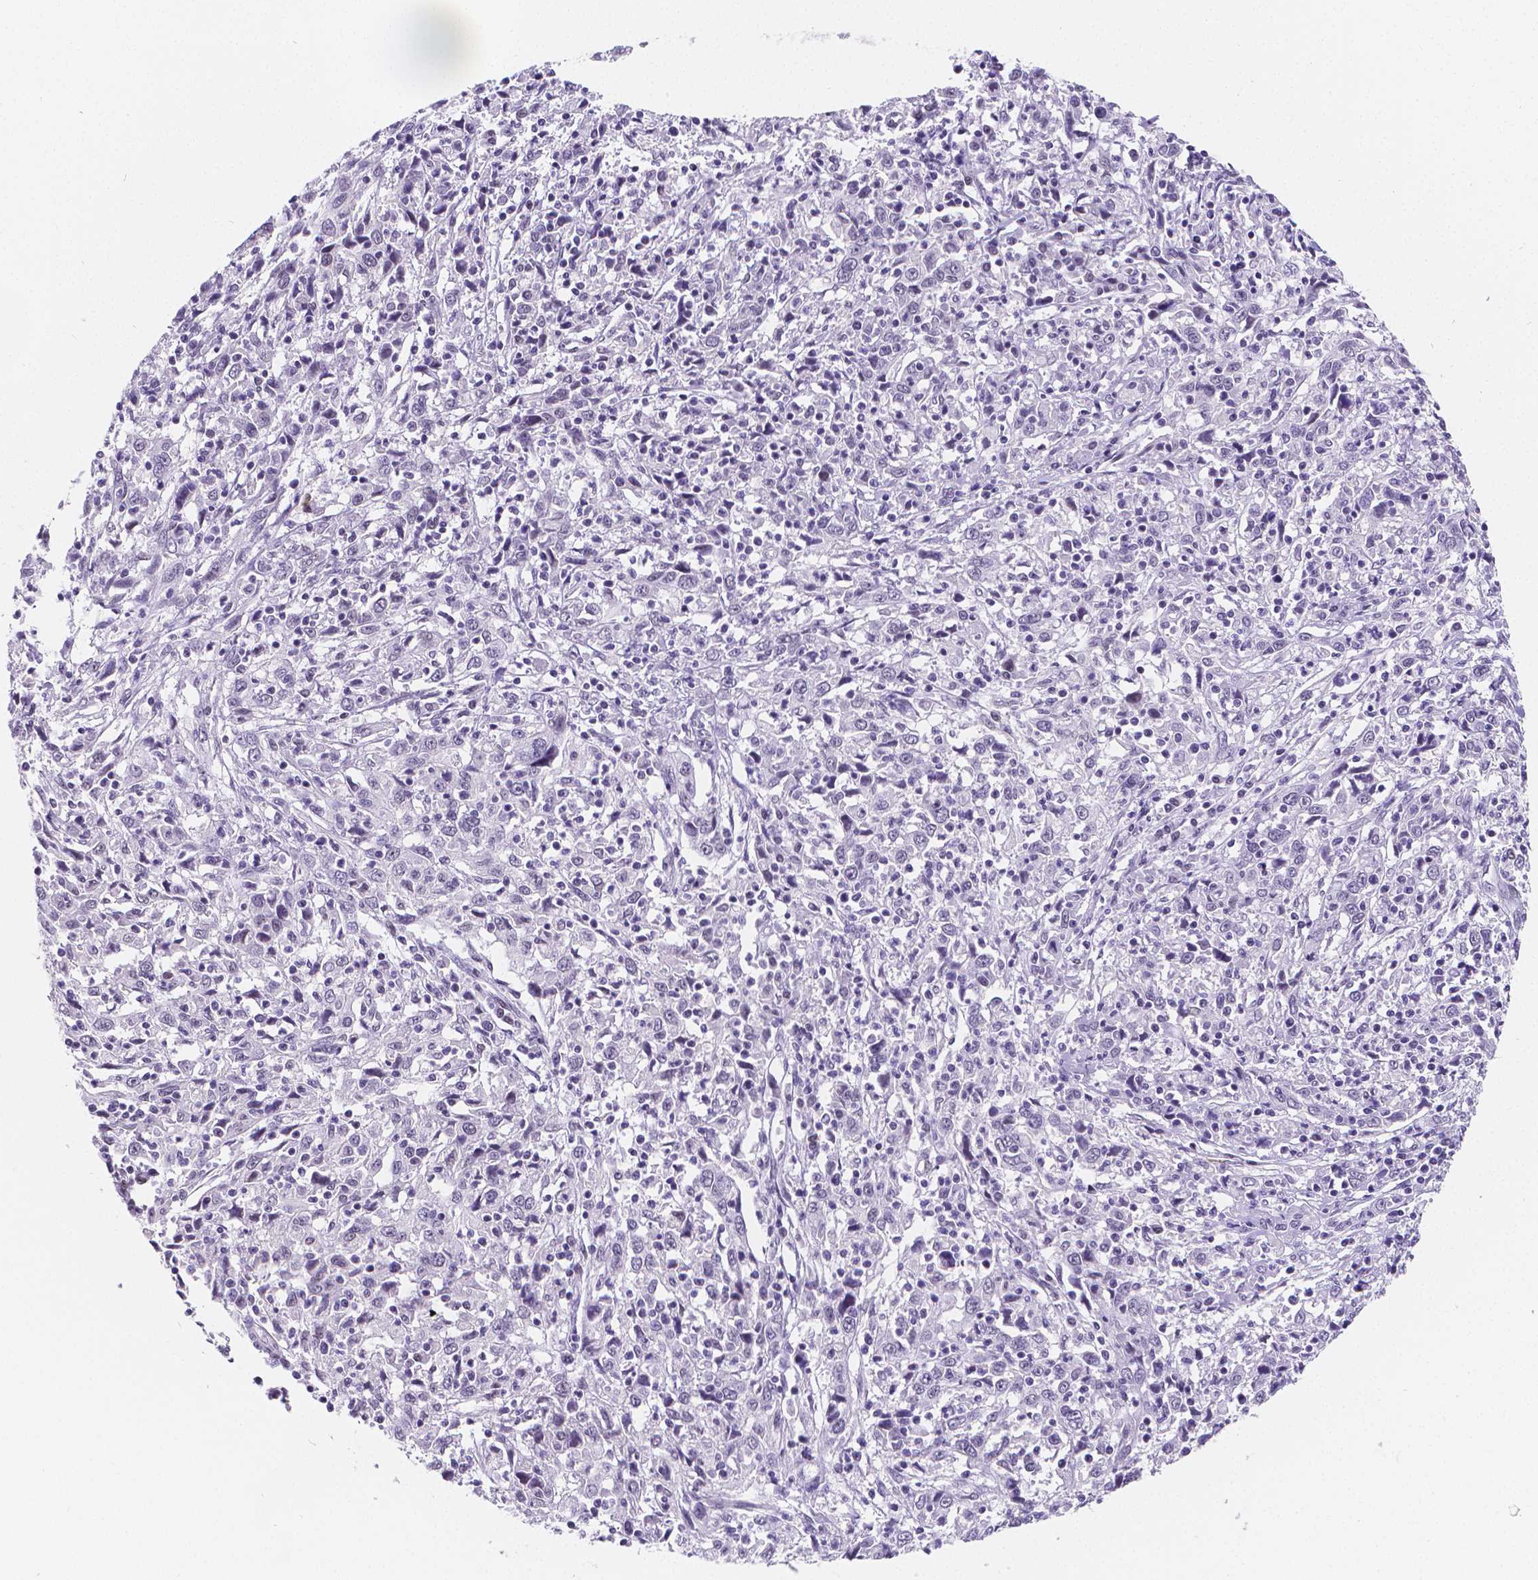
{"staining": {"intensity": "negative", "quantity": "none", "location": "none"}, "tissue": "cervical cancer", "cell_type": "Tumor cells", "image_type": "cancer", "snomed": [{"axis": "morphology", "description": "Squamous cell carcinoma, NOS"}, {"axis": "topography", "description": "Cervix"}], "caption": "Cervical cancer (squamous cell carcinoma) was stained to show a protein in brown. There is no significant expression in tumor cells.", "gene": "MEF2C", "patient": {"sex": "female", "age": 46}}